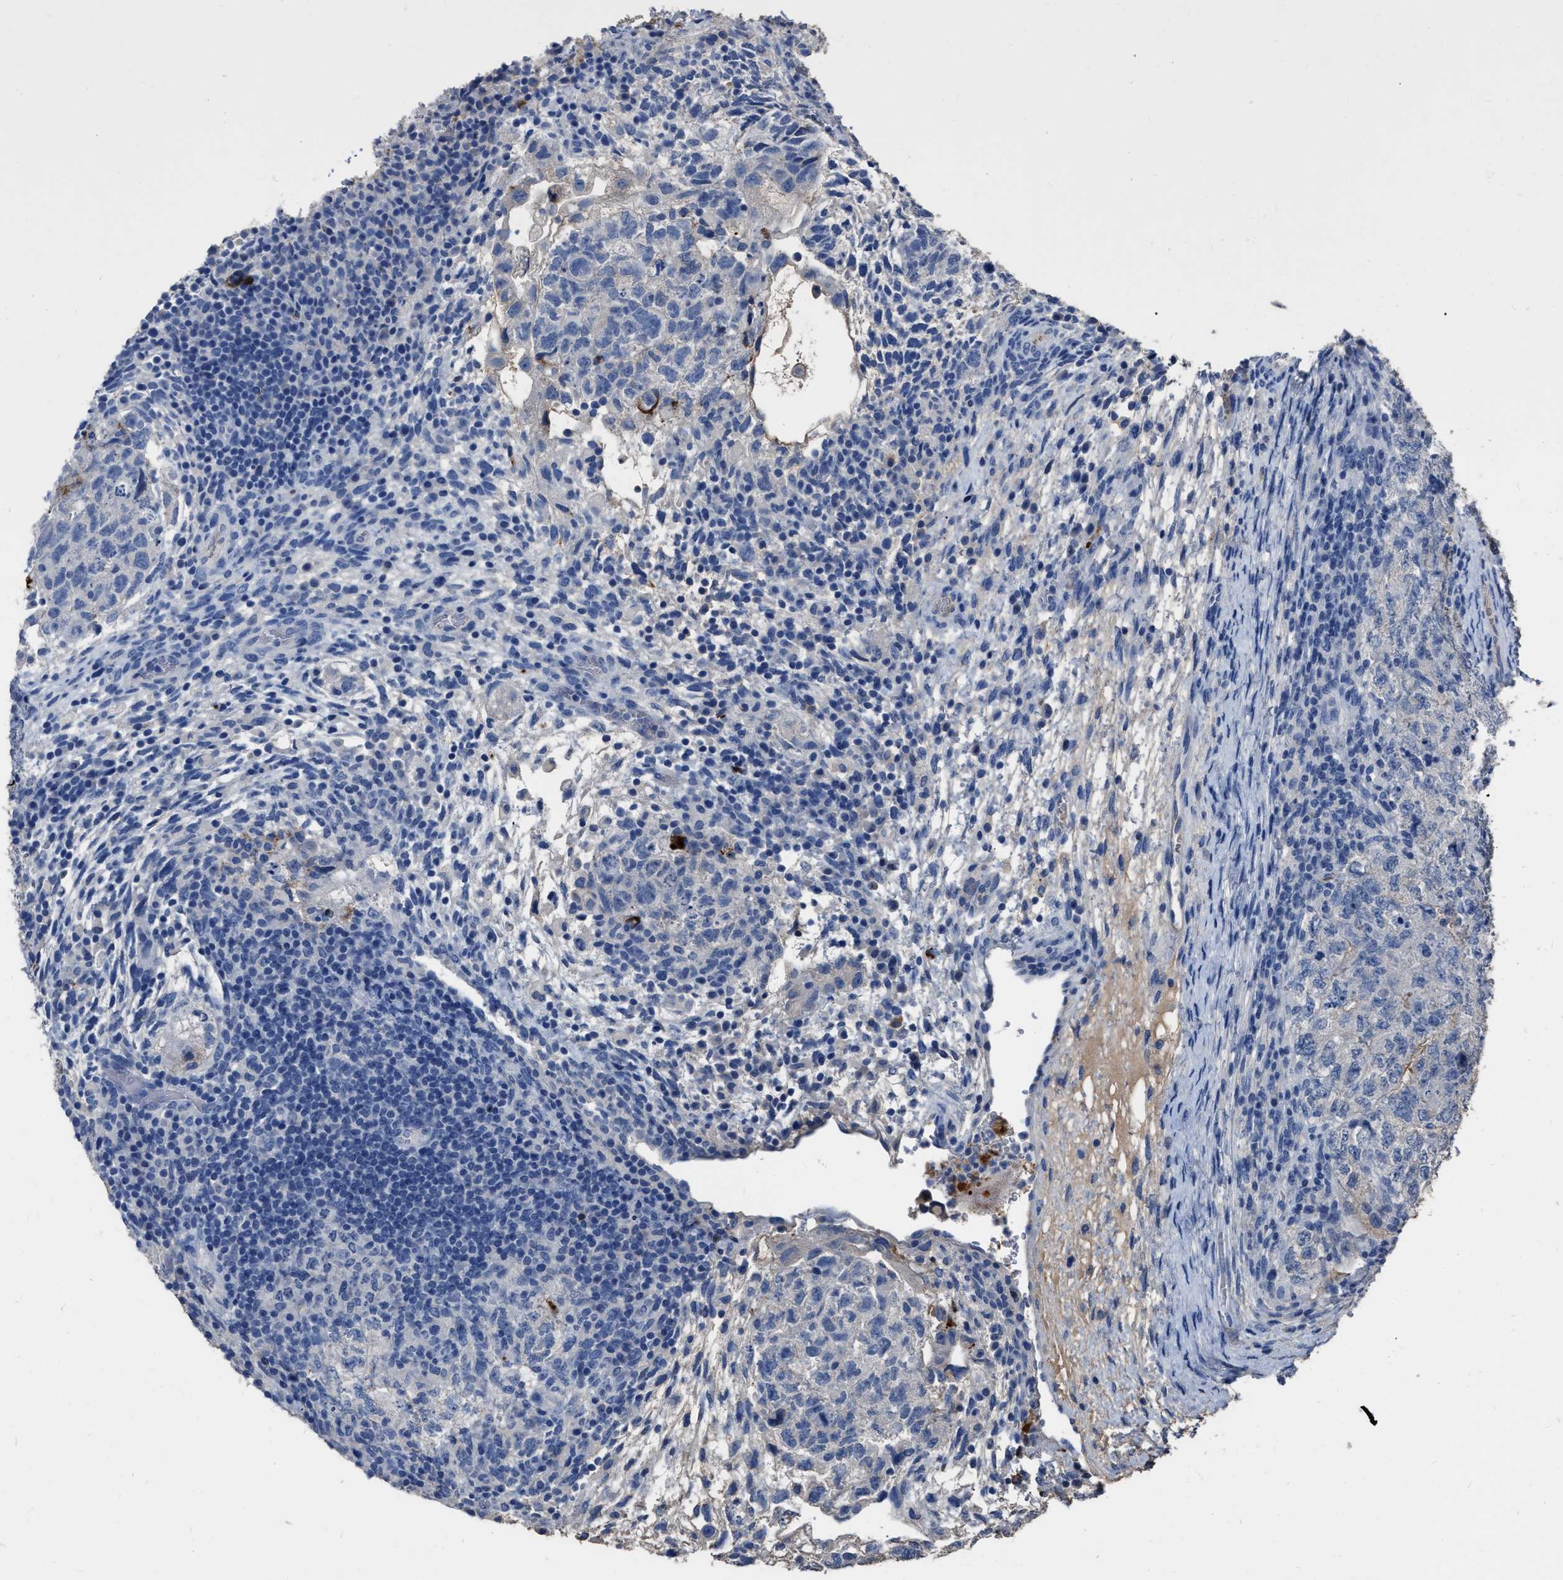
{"staining": {"intensity": "negative", "quantity": "none", "location": "none"}, "tissue": "testis cancer", "cell_type": "Tumor cells", "image_type": "cancer", "snomed": [{"axis": "morphology", "description": "Carcinoma, Embryonal, NOS"}, {"axis": "topography", "description": "Testis"}], "caption": "Immunohistochemistry micrograph of embryonal carcinoma (testis) stained for a protein (brown), which demonstrates no staining in tumor cells.", "gene": "HABP2", "patient": {"sex": "male", "age": 36}}